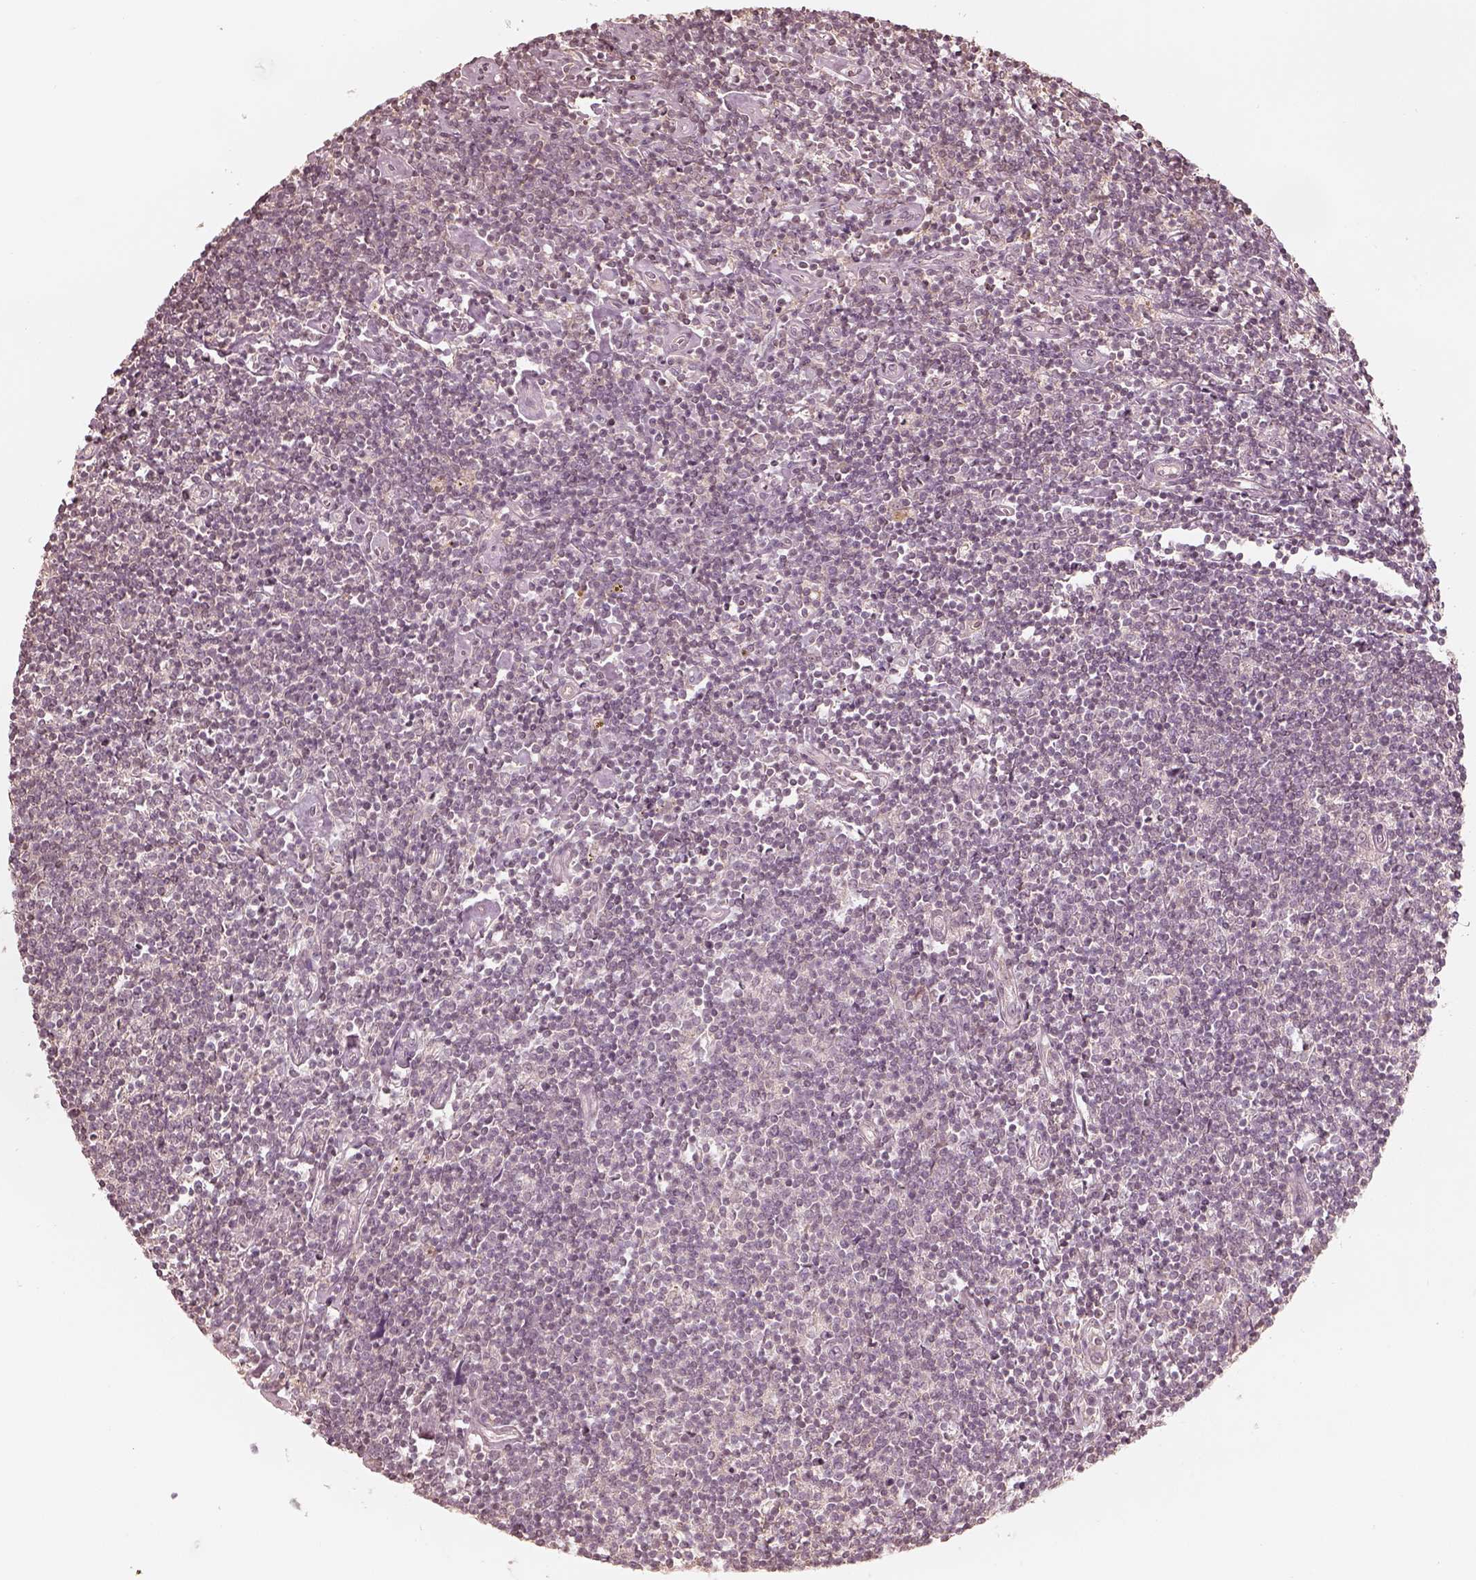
{"staining": {"intensity": "negative", "quantity": "none", "location": "none"}, "tissue": "lymphoma", "cell_type": "Tumor cells", "image_type": "cancer", "snomed": [{"axis": "morphology", "description": "Hodgkin's disease, NOS"}, {"axis": "topography", "description": "Lymph node"}], "caption": "The IHC histopathology image has no significant positivity in tumor cells of Hodgkin's disease tissue.", "gene": "KIF5C", "patient": {"sex": "male", "age": 40}}